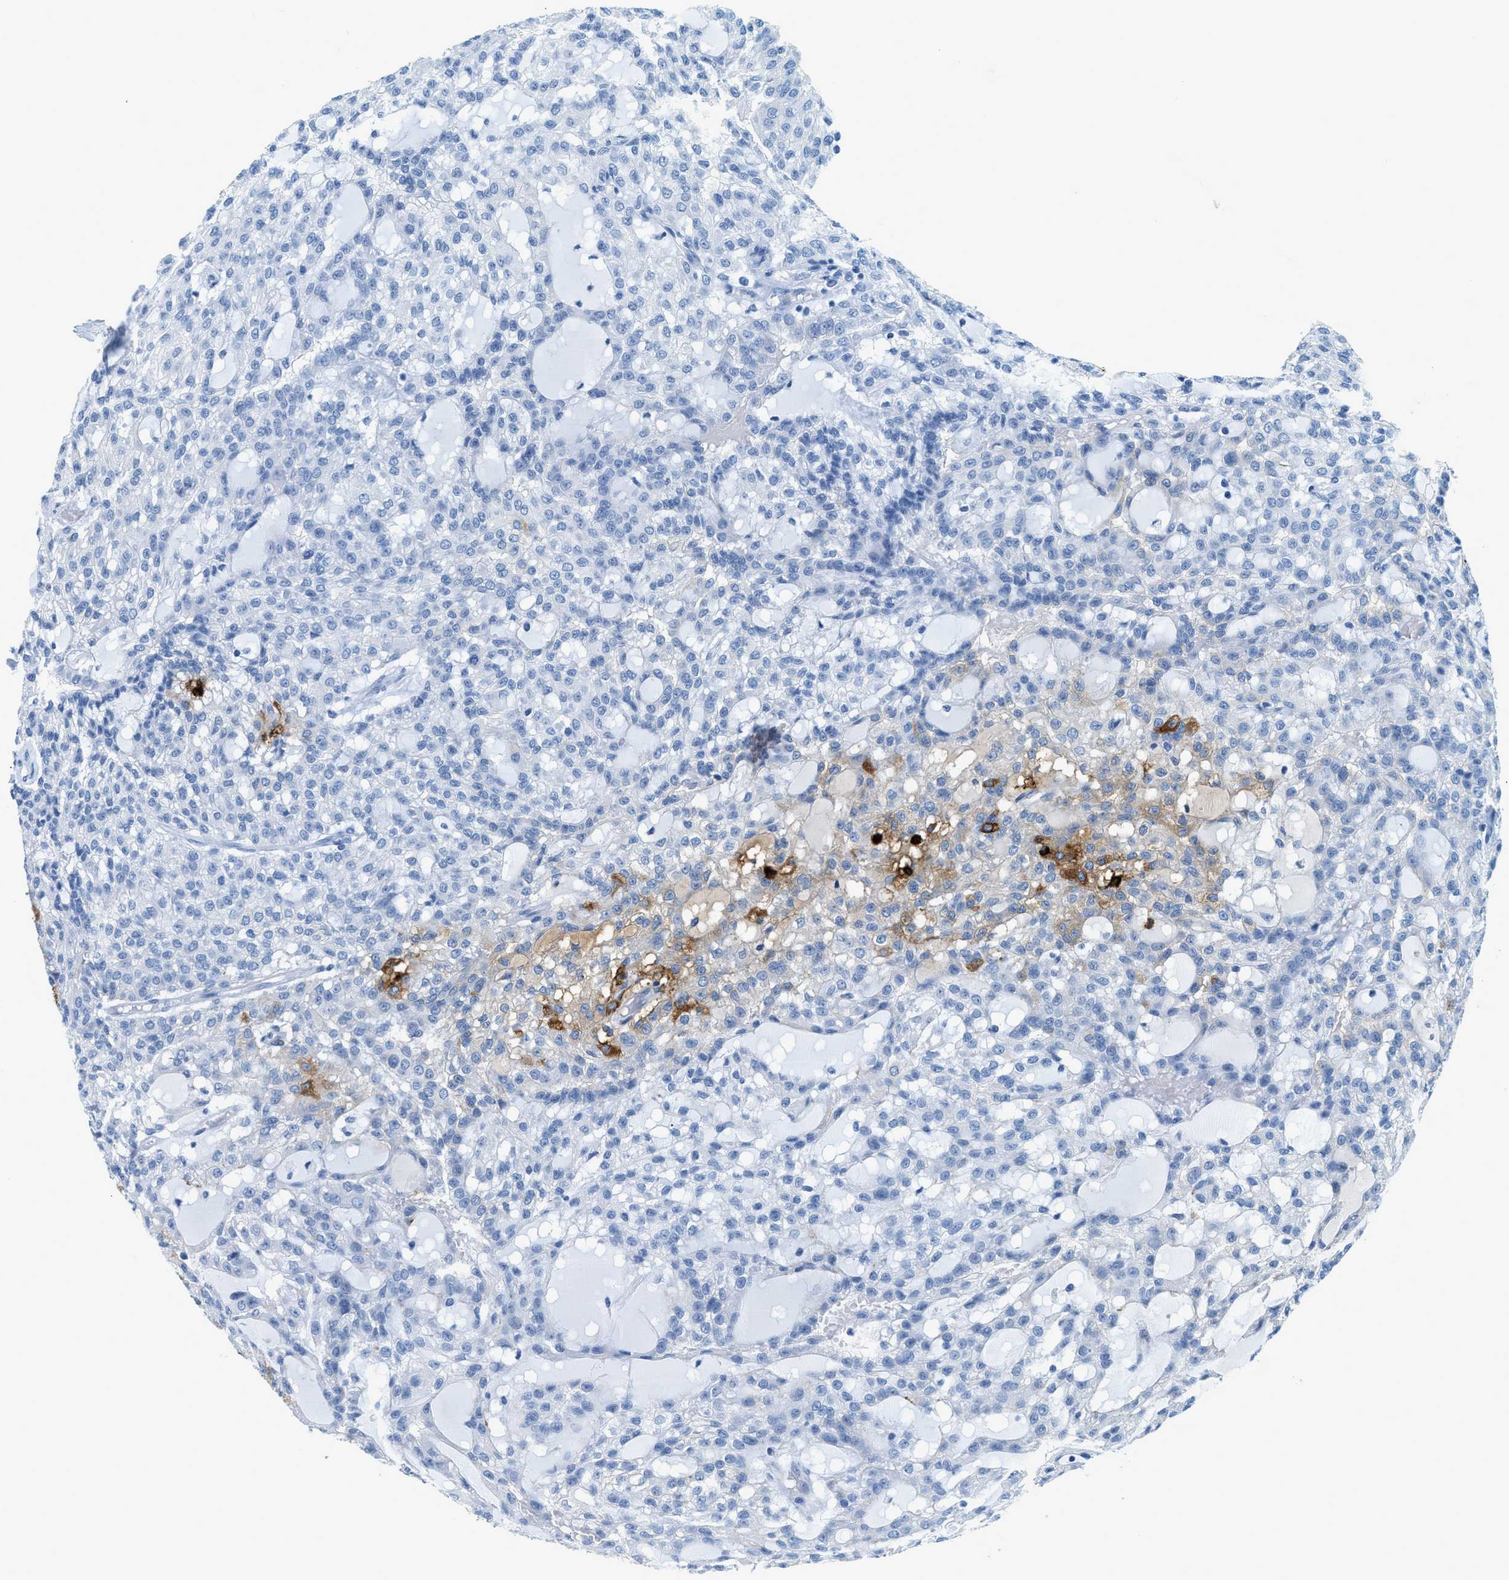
{"staining": {"intensity": "negative", "quantity": "none", "location": "none"}, "tissue": "renal cancer", "cell_type": "Tumor cells", "image_type": "cancer", "snomed": [{"axis": "morphology", "description": "Adenocarcinoma, NOS"}, {"axis": "topography", "description": "Kidney"}], "caption": "Protein analysis of adenocarcinoma (renal) displays no significant positivity in tumor cells.", "gene": "TPSAB1", "patient": {"sex": "male", "age": 63}}